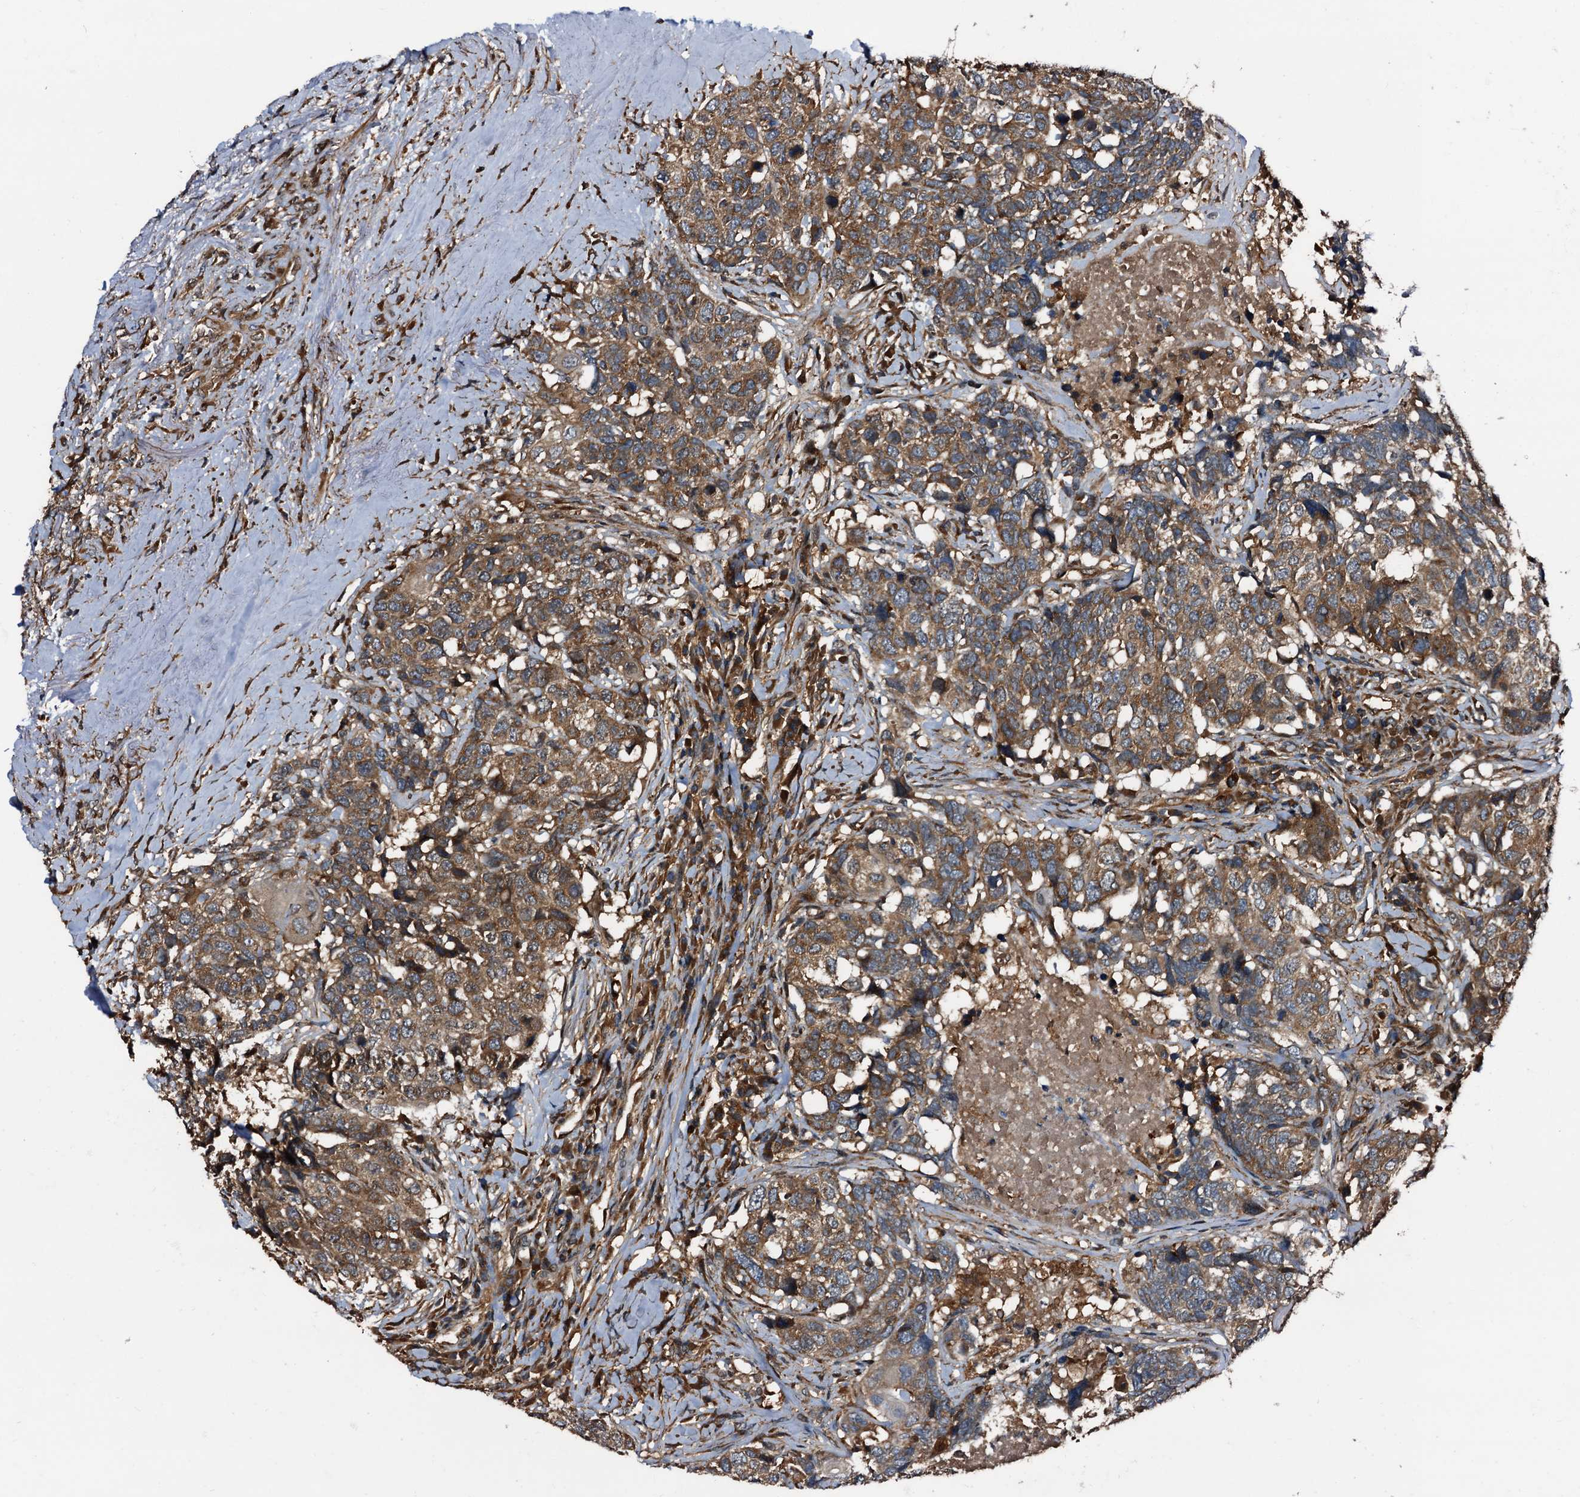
{"staining": {"intensity": "moderate", "quantity": ">75%", "location": "cytoplasmic/membranous"}, "tissue": "head and neck cancer", "cell_type": "Tumor cells", "image_type": "cancer", "snomed": [{"axis": "morphology", "description": "Squamous cell carcinoma, NOS"}, {"axis": "topography", "description": "Head-Neck"}], "caption": "DAB (3,3'-diaminobenzidine) immunohistochemical staining of human squamous cell carcinoma (head and neck) reveals moderate cytoplasmic/membranous protein positivity in about >75% of tumor cells. (DAB (3,3'-diaminobenzidine) IHC, brown staining for protein, blue staining for nuclei).", "gene": "PEX5", "patient": {"sex": "male", "age": 66}}